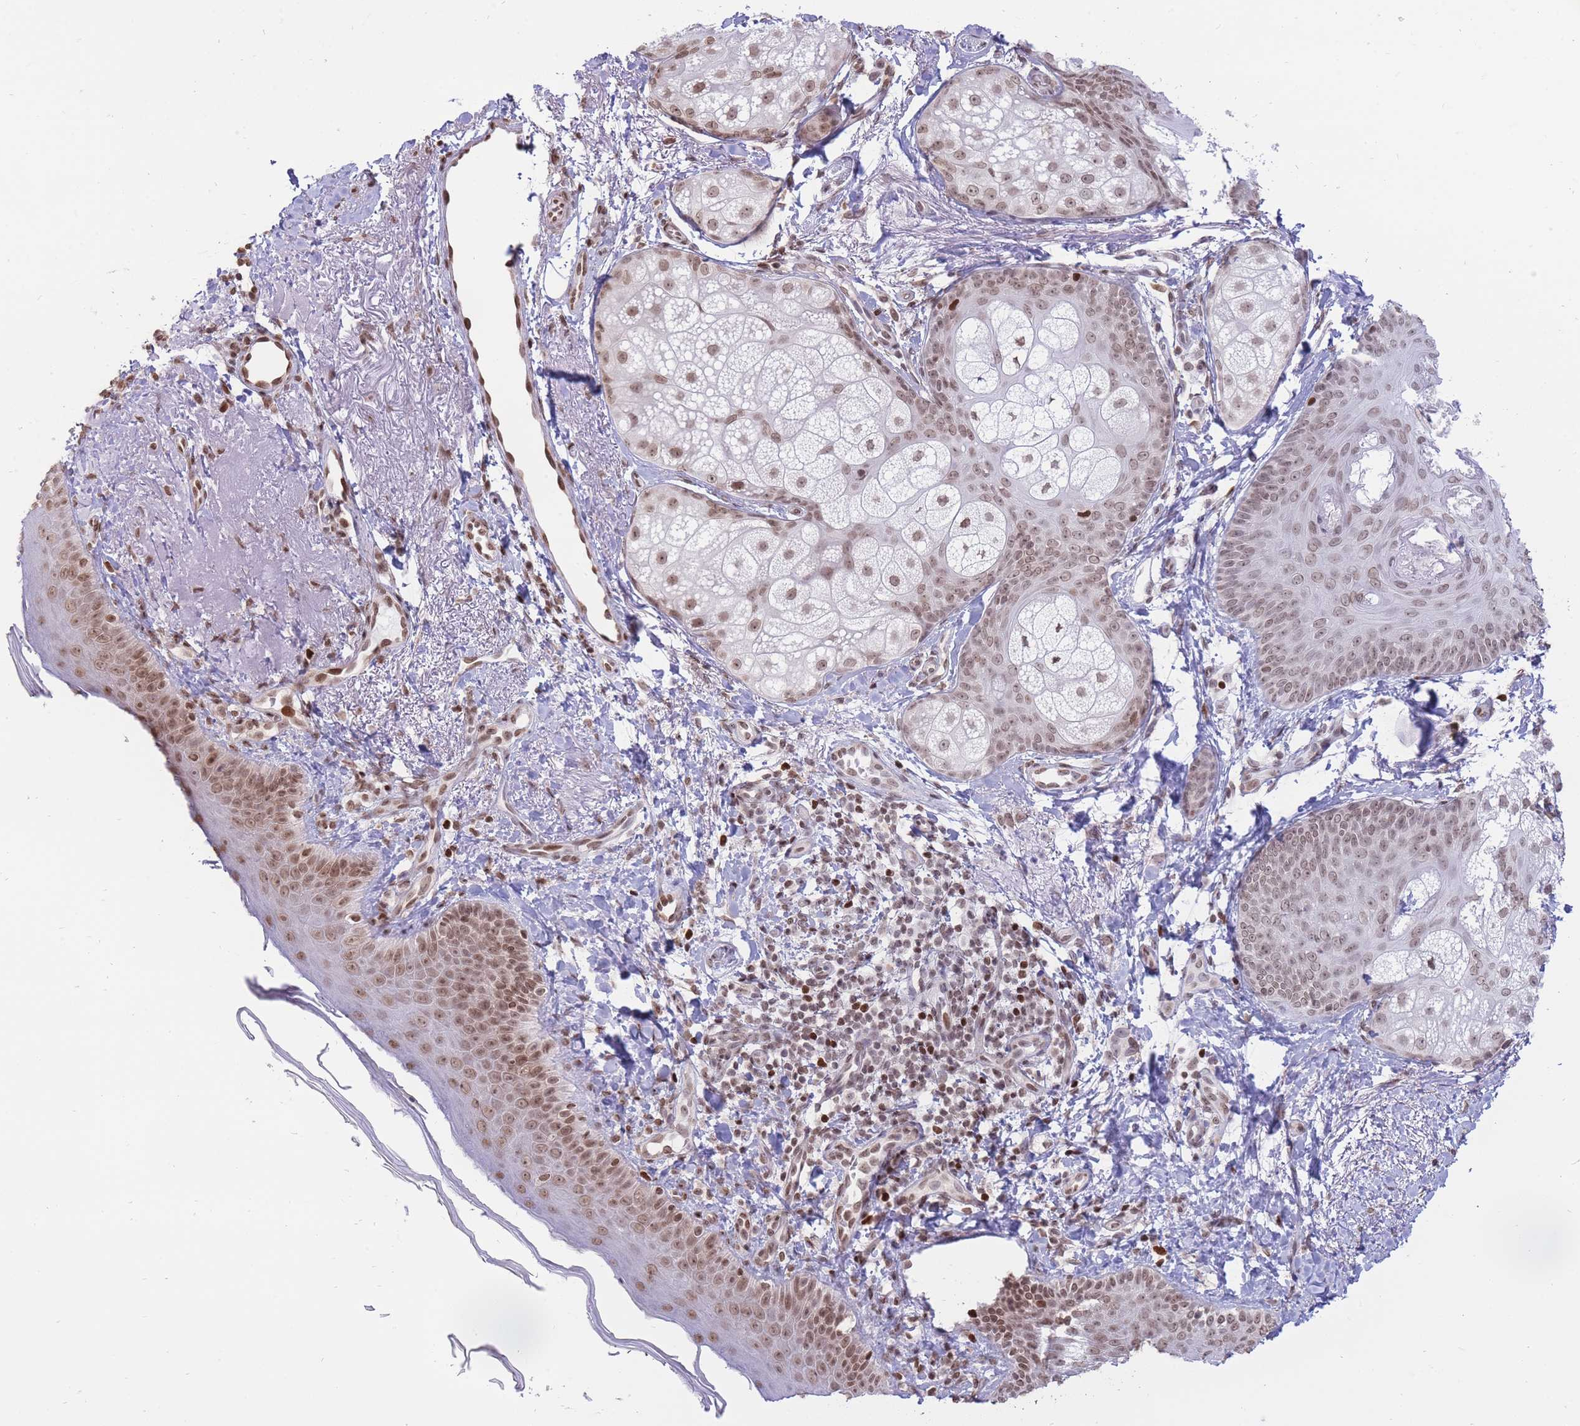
{"staining": {"intensity": "moderate", "quantity": ">75%", "location": "nuclear"}, "tissue": "skin", "cell_type": "Fibroblasts", "image_type": "normal", "snomed": [{"axis": "morphology", "description": "Normal tissue, NOS"}, {"axis": "topography", "description": "Skin"}], "caption": "Moderate nuclear staining is appreciated in about >75% of fibroblasts in unremarkable skin.", "gene": "SHISAL1", "patient": {"sex": "male", "age": 57}}